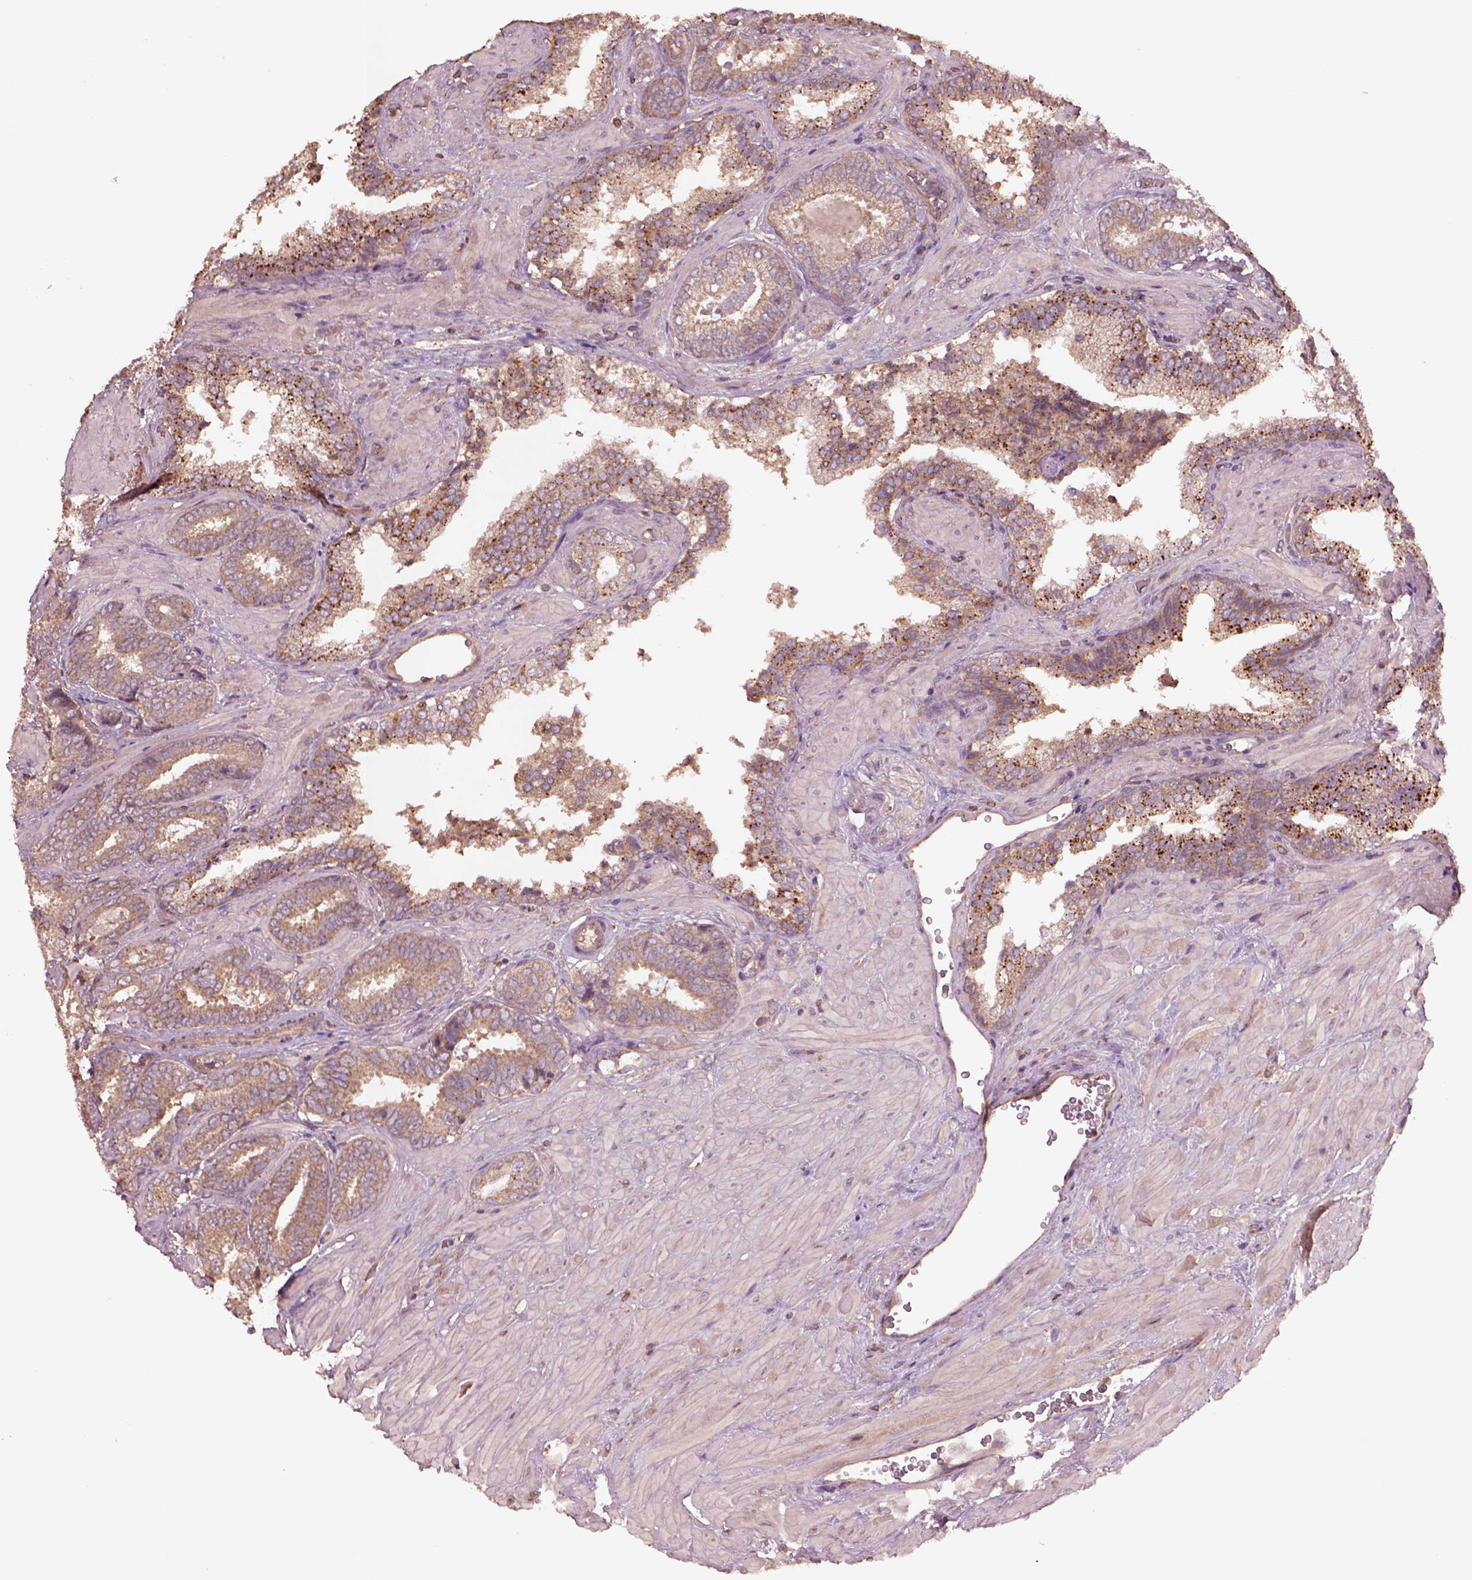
{"staining": {"intensity": "weak", "quantity": "25%-75%", "location": "cytoplasmic/membranous"}, "tissue": "prostate cancer", "cell_type": "Tumor cells", "image_type": "cancer", "snomed": [{"axis": "morphology", "description": "Adenocarcinoma, Low grade"}, {"axis": "topography", "description": "Prostate"}], "caption": "IHC of human prostate cancer reveals low levels of weak cytoplasmic/membranous staining in about 25%-75% of tumor cells.", "gene": "TRADD", "patient": {"sex": "male", "age": 61}}